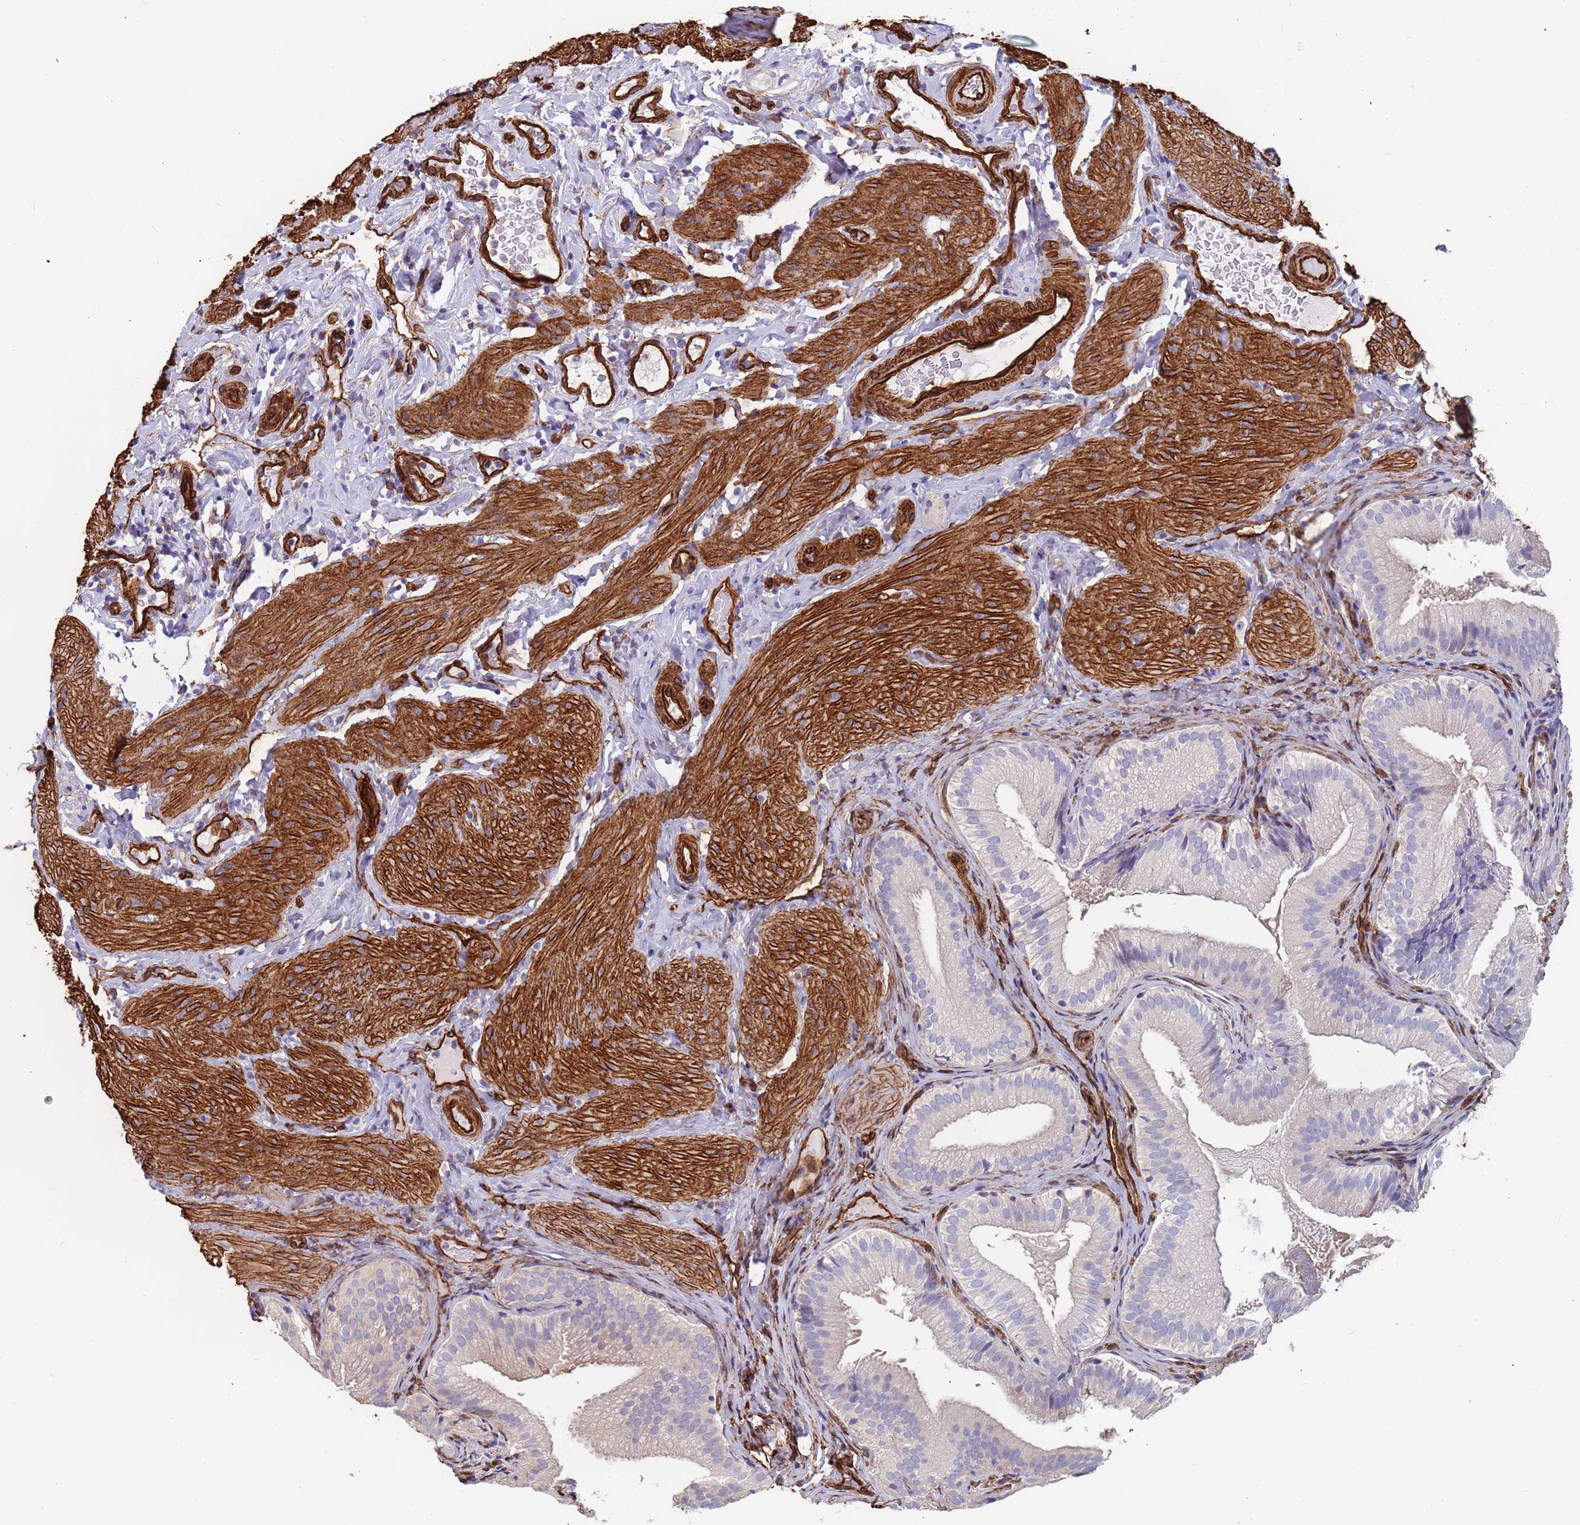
{"staining": {"intensity": "negative", "quantity": "none", "location": "none"}, "tissue": "gallbladder", "cell_type": "Glandular cells", "image_type": "normal", "snomed": [{"axis": "morphology", "description": "Normal tissue, NOS"}, {"axis": "topography", "description": "Gallbladder"}], "caption": "High magnification brightfield microscopy of normal gallbladder stained with DAB (brown) and counterstained with hematoxylin (blue): glandular cells show no significant positivity. (DAB (3,3'-diaminobenzidine) immunohistochemistry, high magnification).", "gene": "EHD2", "patient": {"sex": "female", "age": 30}}